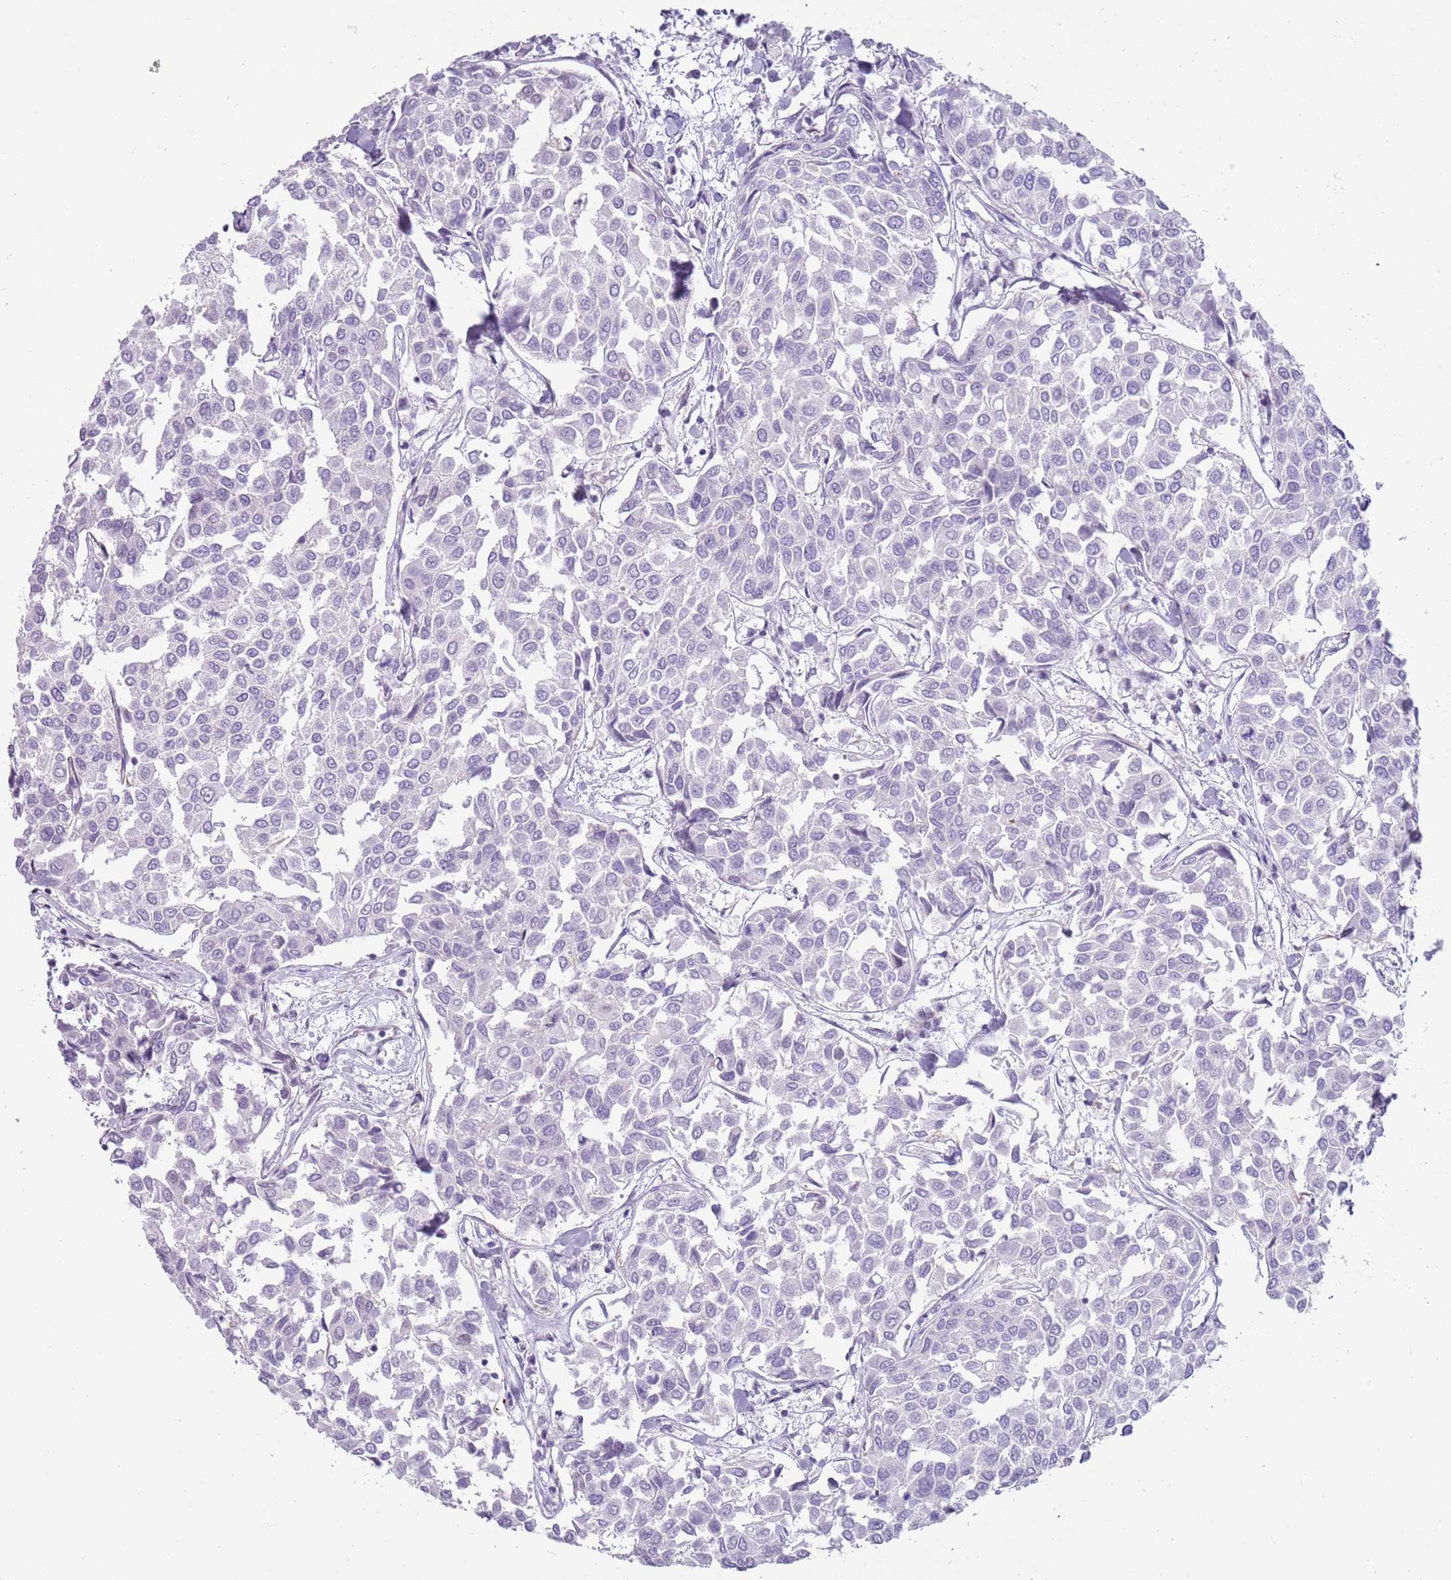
{"staining": {"intensity": "negative", "quantity": "none", "location": "none"}, "tissue": "breast cancer", "cell_type": "Tumor cells", "image_type": "cancer", "snomed": [{"axis": "morphology", "description": "Duct carcinoma"}, {"axis": "topography", "description": "Breast"}], "caption": "DAB immunohistochemical staining of breast cancer exhibits no significant expression in tumor cells. Nuclei are stained in blue.", "gene": "NBPF3", "patient": {"sex": "female", "age": 55}}